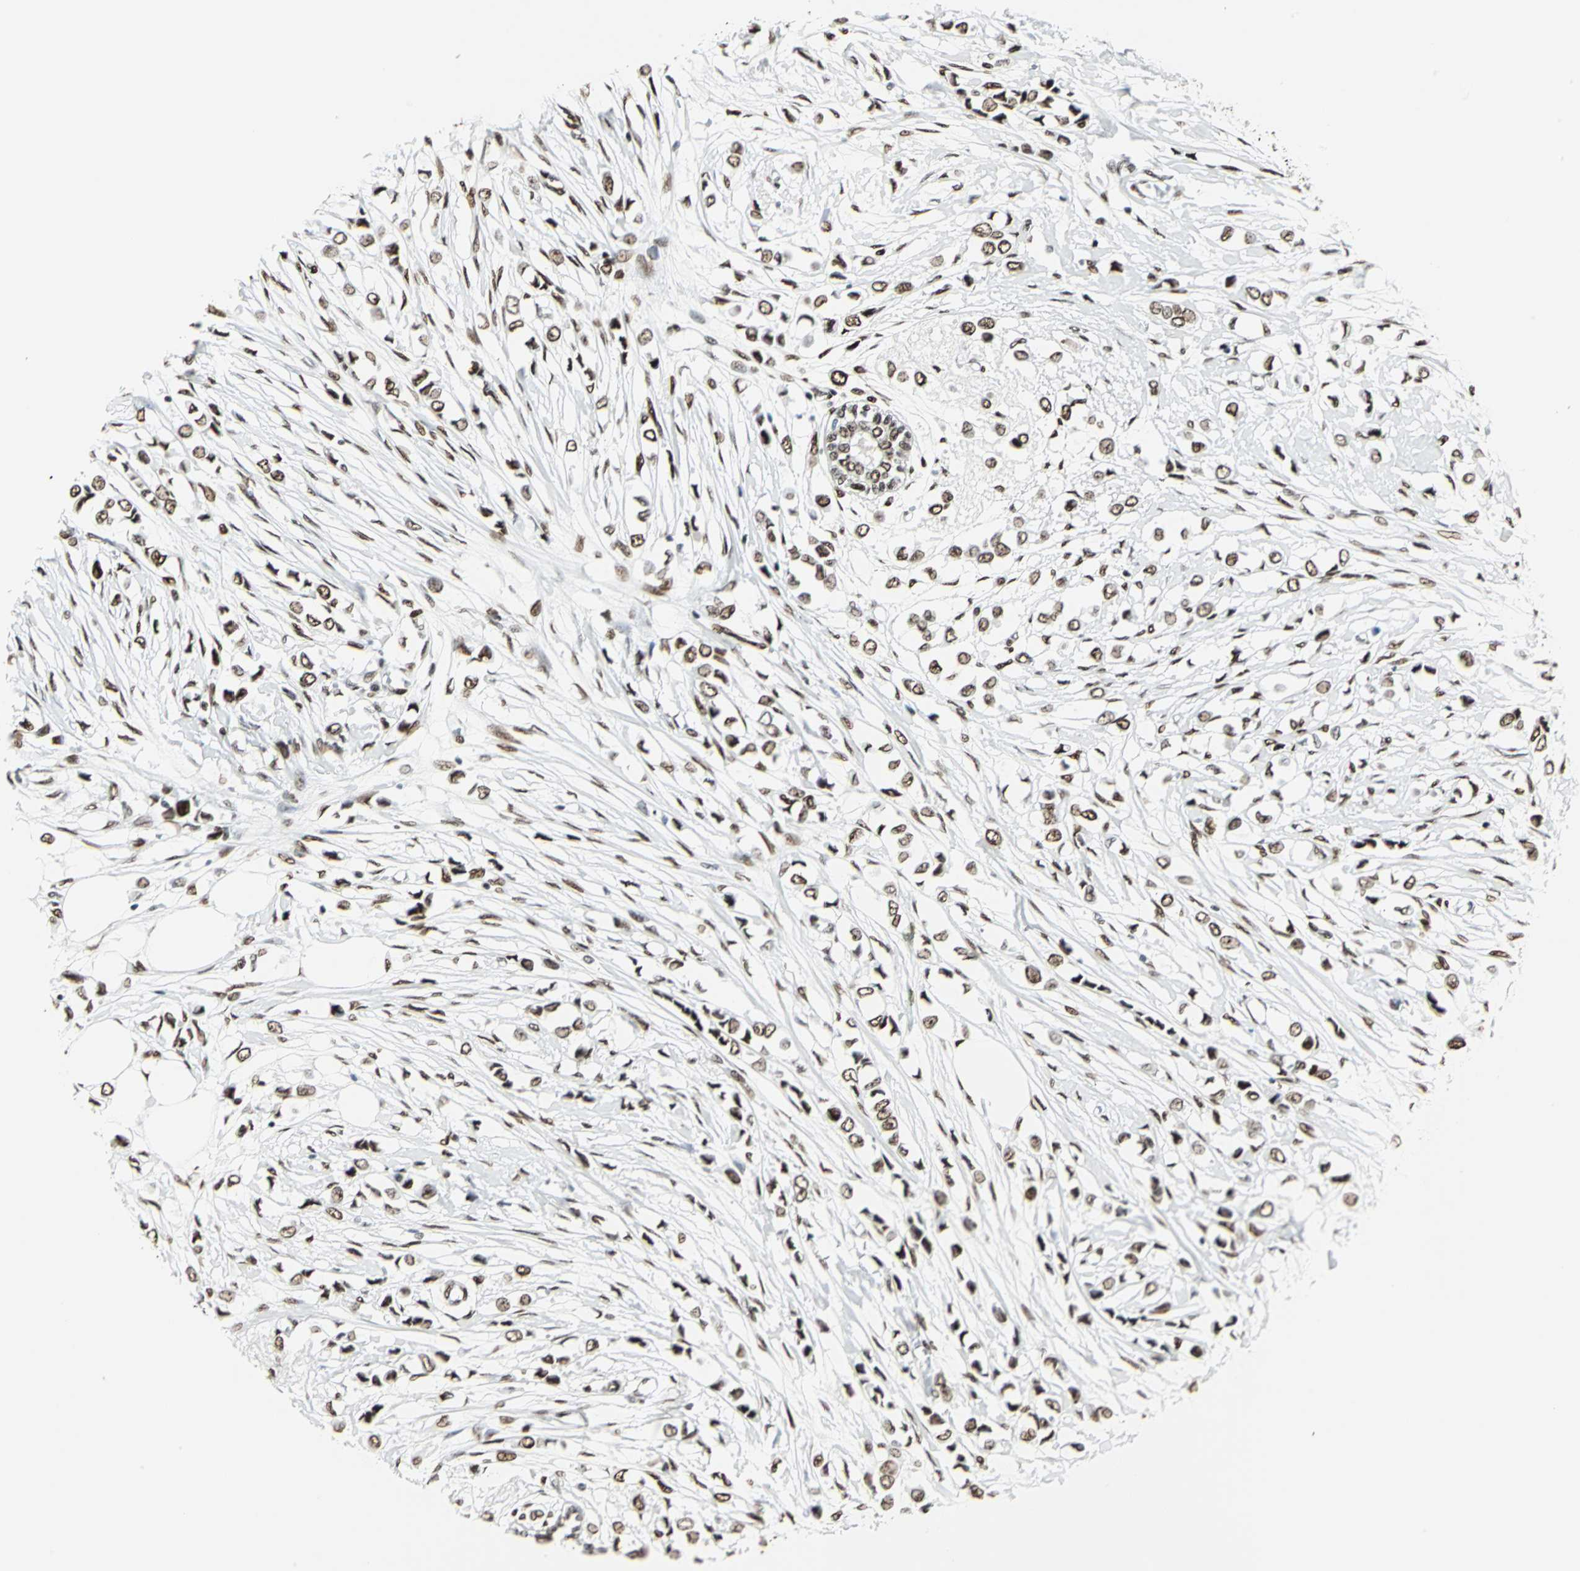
{"staining": {"intensity": "strong", "quantity": ">75%", "location": "nuclear"}, "tissue": "breast cancer", "cell_type": "Tumor cells", "image_type": "cancer", "snomed": [{"axis": "morphology", "description": "Lobular carcinoma"}, {"axis": "topography", "description": "Breast"}], "caption": "Strong nuclear expression is seen in about >75% of tumor cells in lobular carcinoma (breast).", "gene": "HDAC2", "patient": {"sex": "female", "age": 51}}